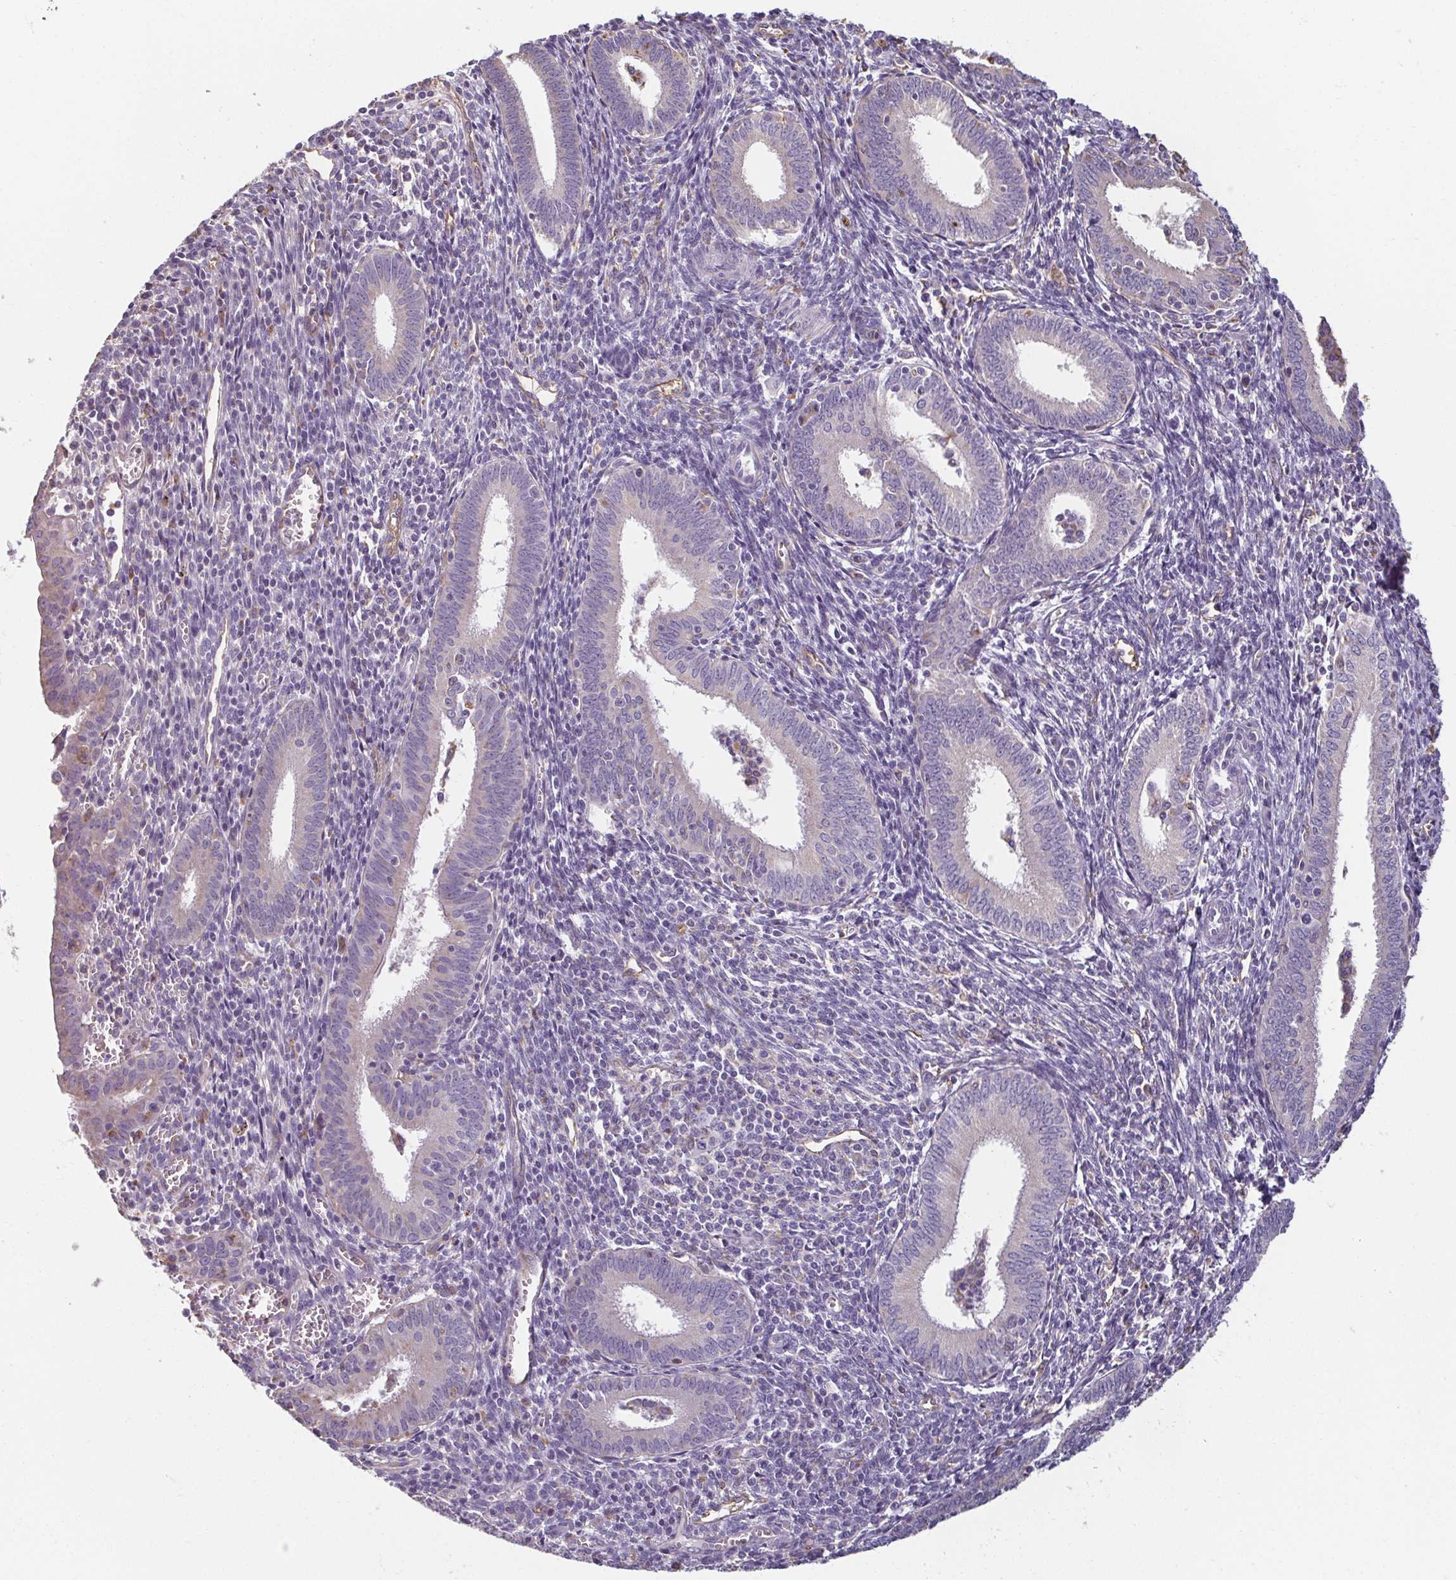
{"staining": {"intensity": "negative", "quantity": "none", "location": "none"}, "tissue": "endometrium", "cell_type": "Cells in endometrial stroma", "image_type": "normal", "snomed": [{"axis": "morphology", "description": "Normal tissue, NOS"}, {"axis": "topography", "description": "Endometrium"}], "caption": "There is no significant positivity in cells in endometrial stroma of endometrium. (Brightfield microscopy of DAB immunohistochemistry (IHC) at high magnification).", "gene": "PDE2A", "patient": {"sex": "female", "age": 41}}